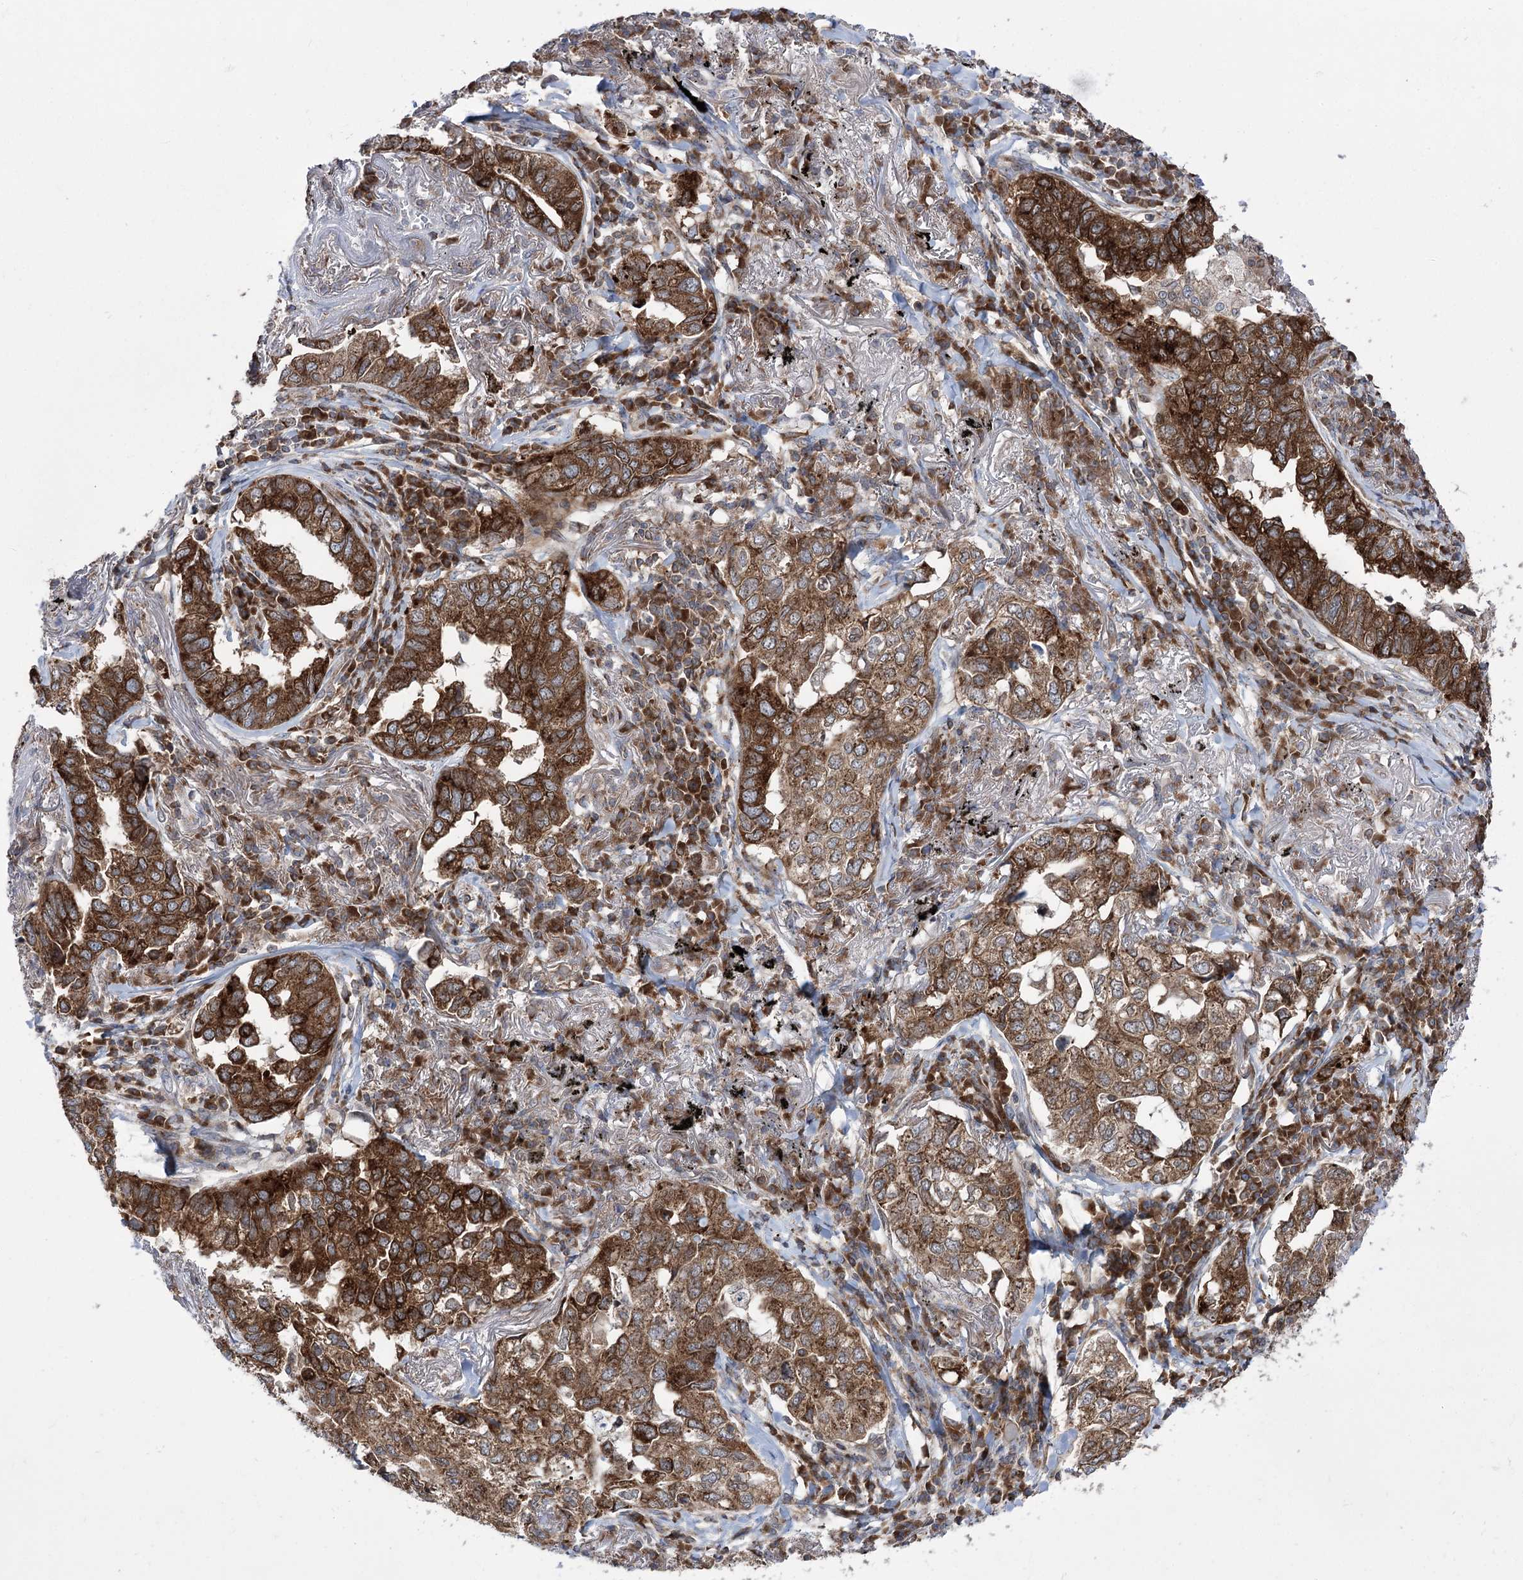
{"staining": {"intensity": "strong", "quantity": ">75%", "location": "cytoplasmic/membranous"}, "tissue": "lung cancer", "cell_type": "Tumor cells", "image_type": "cancer", "snomed": [{"axis": "morphology", "description": "Adenocarcinoma, NOS"}, {"axis": "topography", "description": "Lung"}], "caption": "The histopathology image displays staining of lung adenocarcinoma, revealing strong cytoplasmic/membranous protein staining (brown color) within tumor cells. The staining was performed using DAB (3,3'-diaminobenzidine), with brown indicating positive protein expression. Nuclei are stained blue with hematoxylin.", "gene": "ZNF622", "patient": {"sex": "male", "age": 65}}